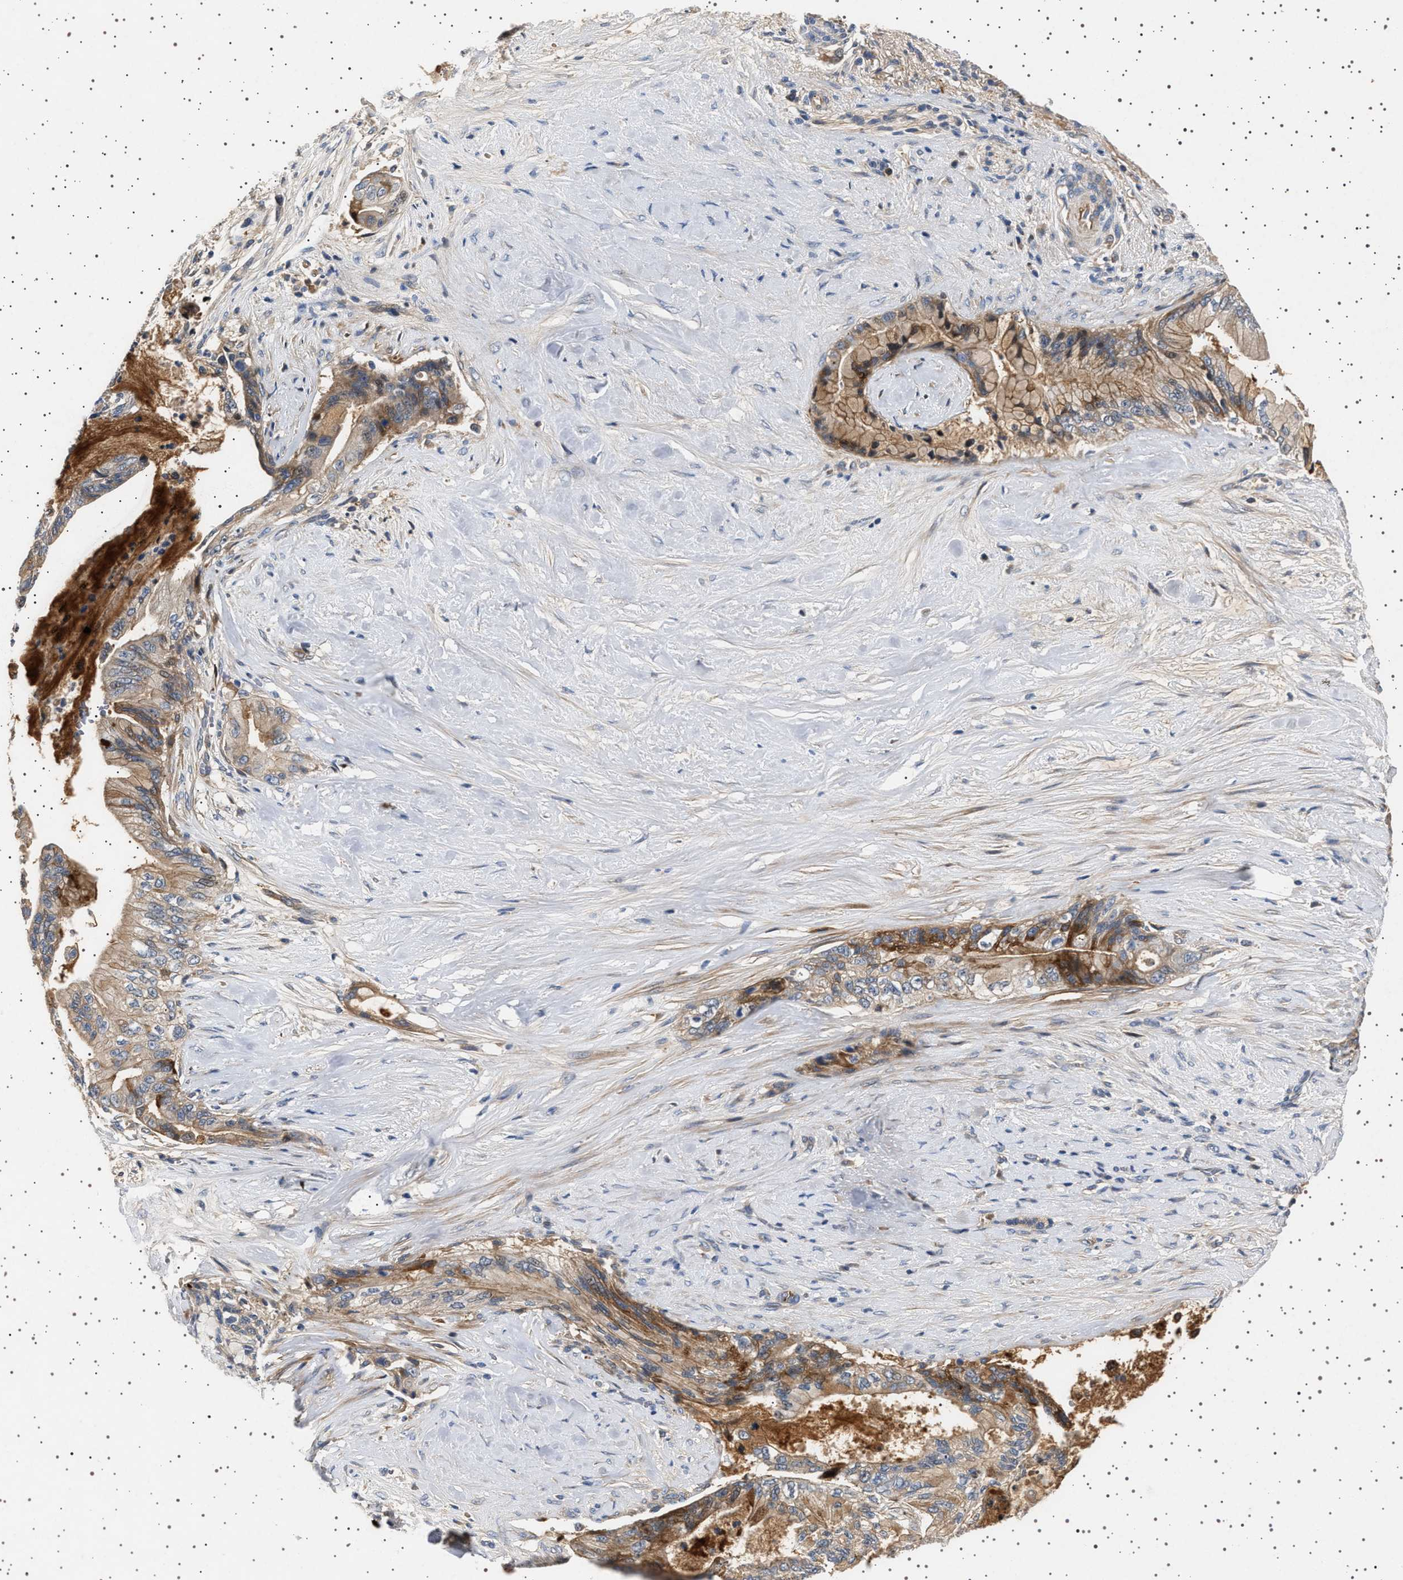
{"staining": {"intensity": "weak", "quantity": ">75%", "location": "cytoplasmic/membranous"}, "tissue": "pancreatic cancer", "cell_type": "Tumor cells", "image_type": "cancer", "snomed": [{"axis": "morphology", "description": "Adenocarcinoma, NOS"}, {"axis": "topography", "description": "Pancreas"}], "caption": "Protein staining of pancreatic adenocarcinoma tissue demonstrates weak cytoplasmic/membranous staining in about >75% of tumor cells. (IHC, brightfield microscopy, high magnification).", "gene": "FICD", "patient": {"sex": "male", "age": 59}}